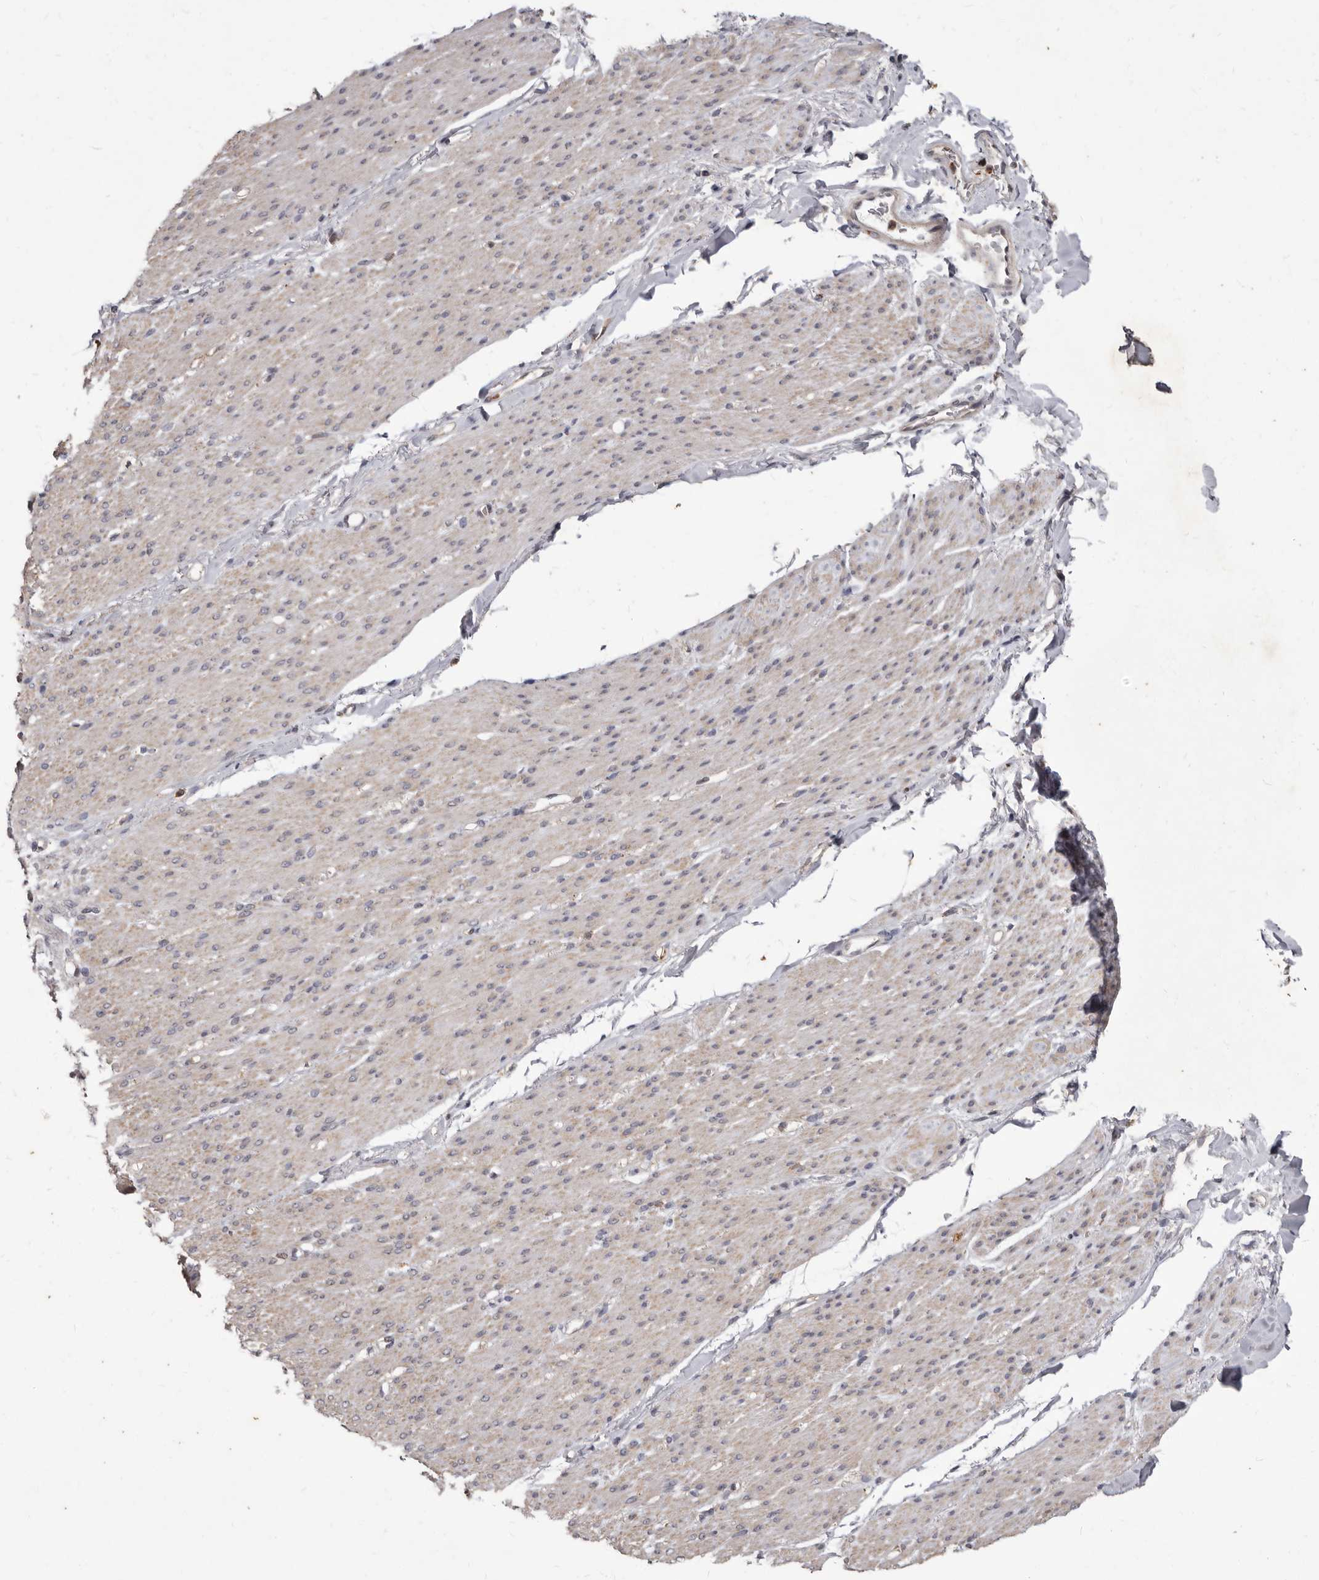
{"staining": {"intensity": "weak", "quantity": "<25%", "location": "cytoplasmic/membranous"}, "tissue": "smooth muscle", "cell_type": "Smooth muscle cells", "image_type": "normal", "snomed": [{"axis": "morphology", "description": "Normal tissue, NOS"}, {"axis": "topography", "description": "Colon"}, {"axis": "topography", "description": "Peripheral nerve tissue"}], "caption": "Smooth muscle cells show no significant protein positivity in normal smooth muscle.", "gene": "ACLY", "patient": {"sex": "female", "age": 61}}